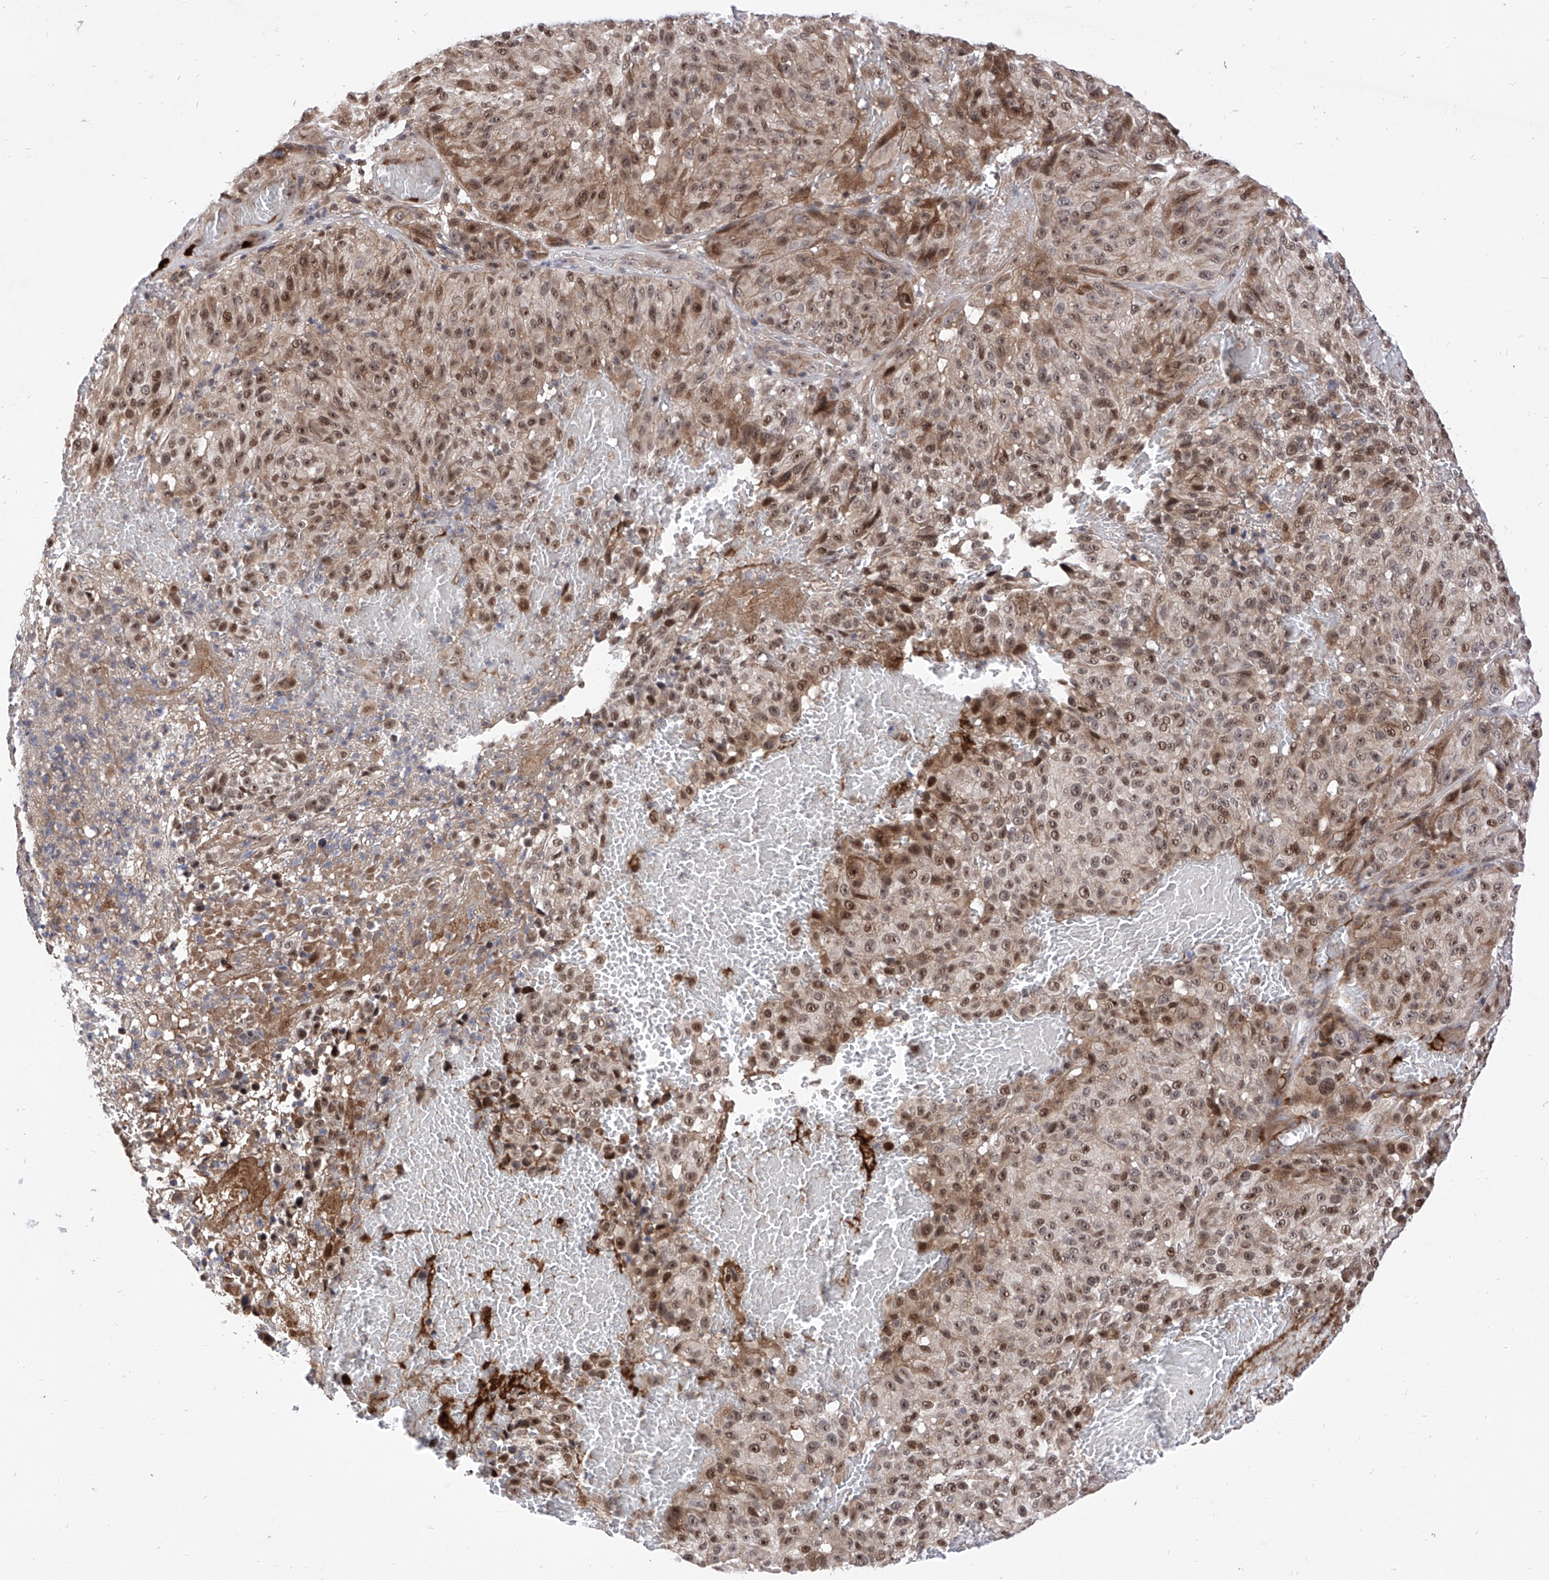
{"staining": {"intensity": "moderate", "quantity": ">75%", "location": "nuclear"}, "tissue": "melanoma", "cell_type": "Tumor cells", "image_type": "cancer", "snomed": [{"axis": "morphology", "description": "Malignant melanoma, NOS"}, {"axis": "topography", "description": "Skin"}], "caption": "A brown stain highlights moderate nuclear expression of a protein in human malignant melanoma tumor cells. Using DAB (3,3'-diaminobenzidine) (brown) and hematoxylin (blue) stains, captured at high magnification using brightfield microscopy.", "gene": "LGR4", "patient": {"sex": "male", "age": 83}}